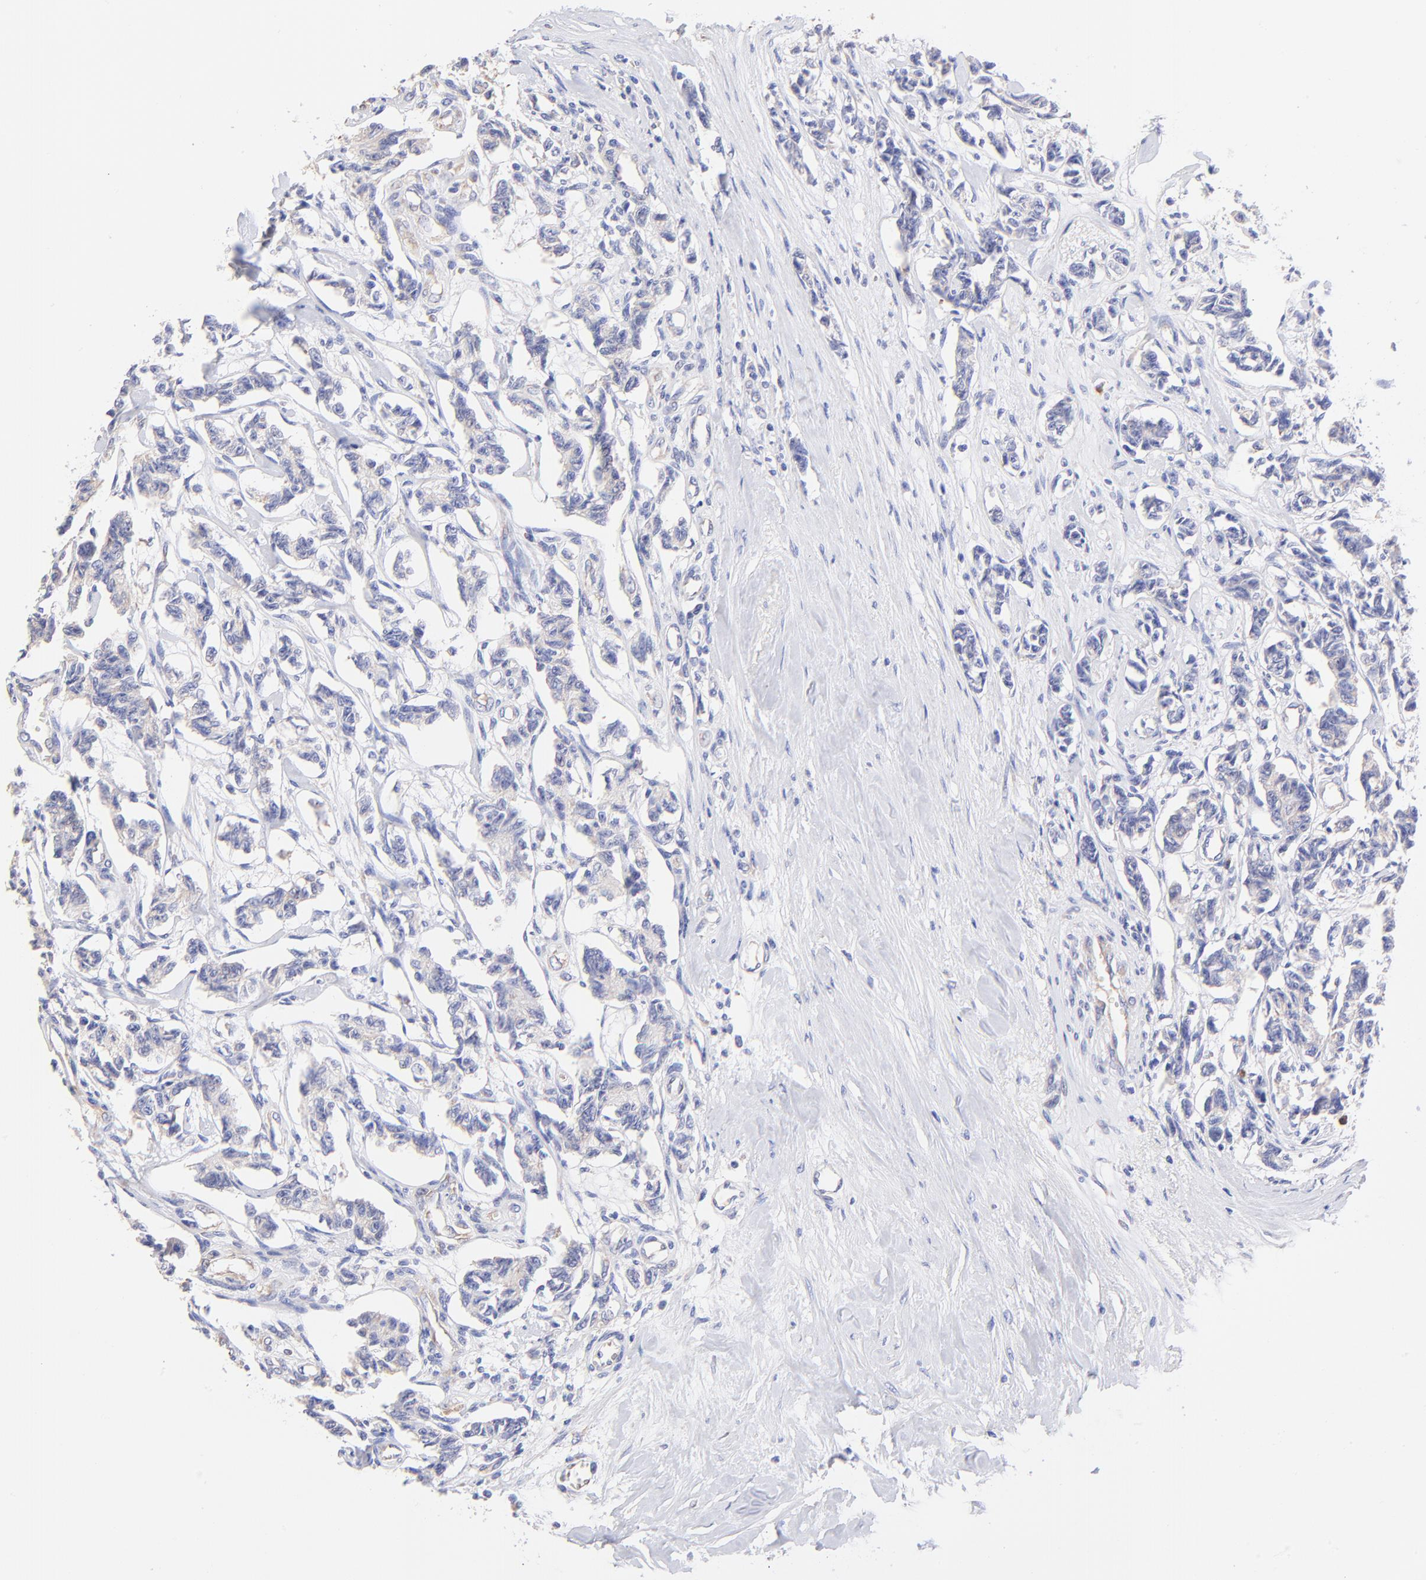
{"staining": {"intensity": "weak", "quantity": "<25%", "location": "cytoplasmic/membranous"}, "tissue": "renal cancer", "cell_type": "Tumor cells", "image_type": "cancer", "snomed": [{"axis": "morphology", "description": "Carcinoid, malignant, NOS"}, {"axis": "topography", "description": "Kidney"}], "caption": "A high-resolution photomicrograph shows immunohistochemistry (IHC) staining of carcinoid (malignant) (renal), which exhibits no significant staining in tumor cells. Nuclei are stained in blue.", "gene": "RPL30", "patient": {"sex": "female", "age": 41}}